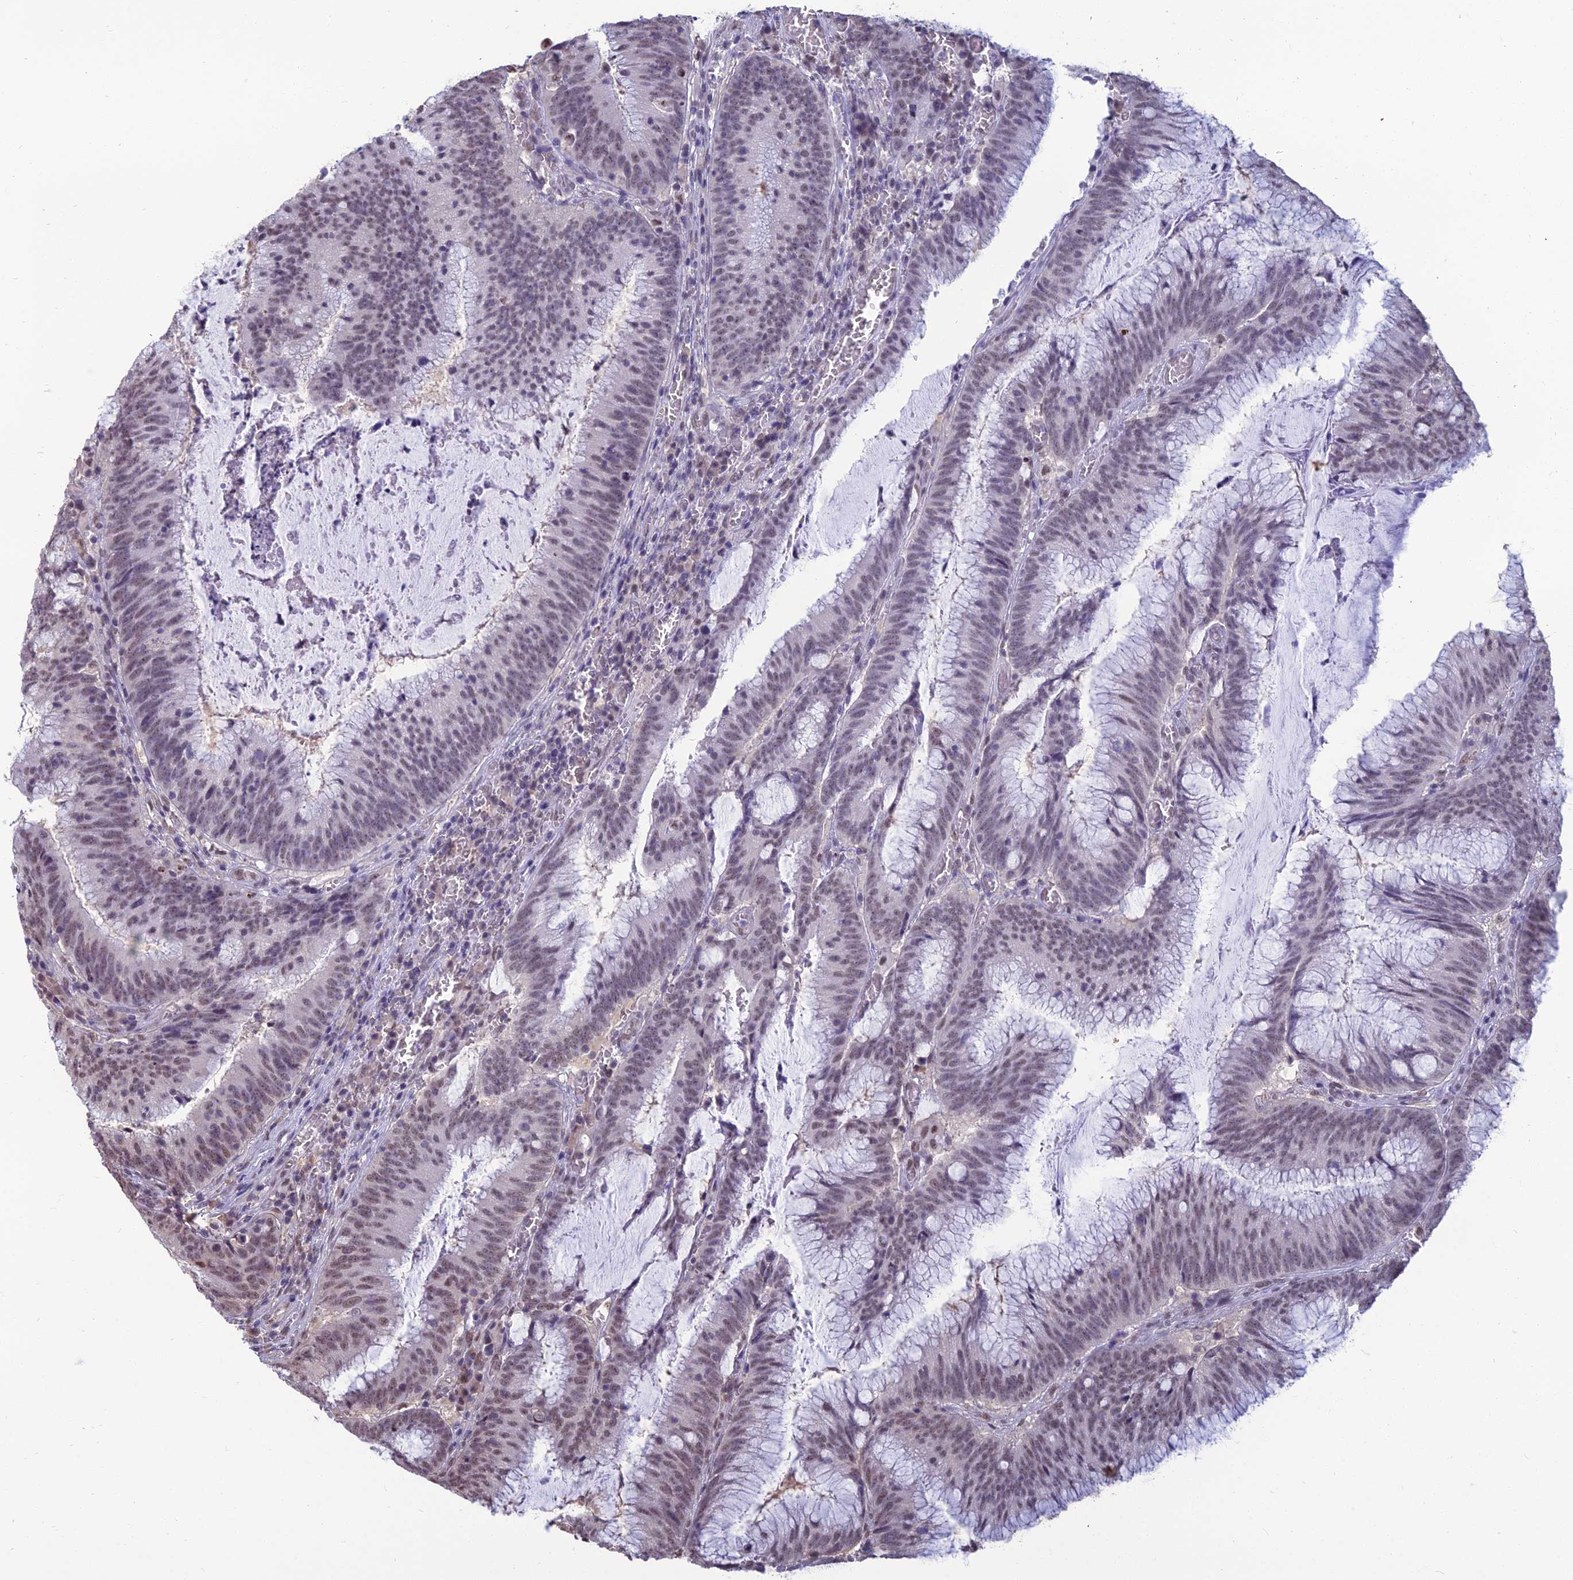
{"staining": {"intensity": "weak", "quantity": "25%-75%", "location": "nuclear"}, "tissue": "colorectal cancer", "cell_type": "Tumor cells", "image_type": "cancer", "snomed": [{"axis": "morphology", "description": "Adenocarcinoma, NOS"}, {"axis": "topography", "description": "Rectum"}], "caption": "Protein staining of colorectal adenocarcinoma tissue displays weak nuclear staining in about 25%-75% of tumor cells.", "gene": "SRSF7", "patient": {"sex": "female", "age": 77}}